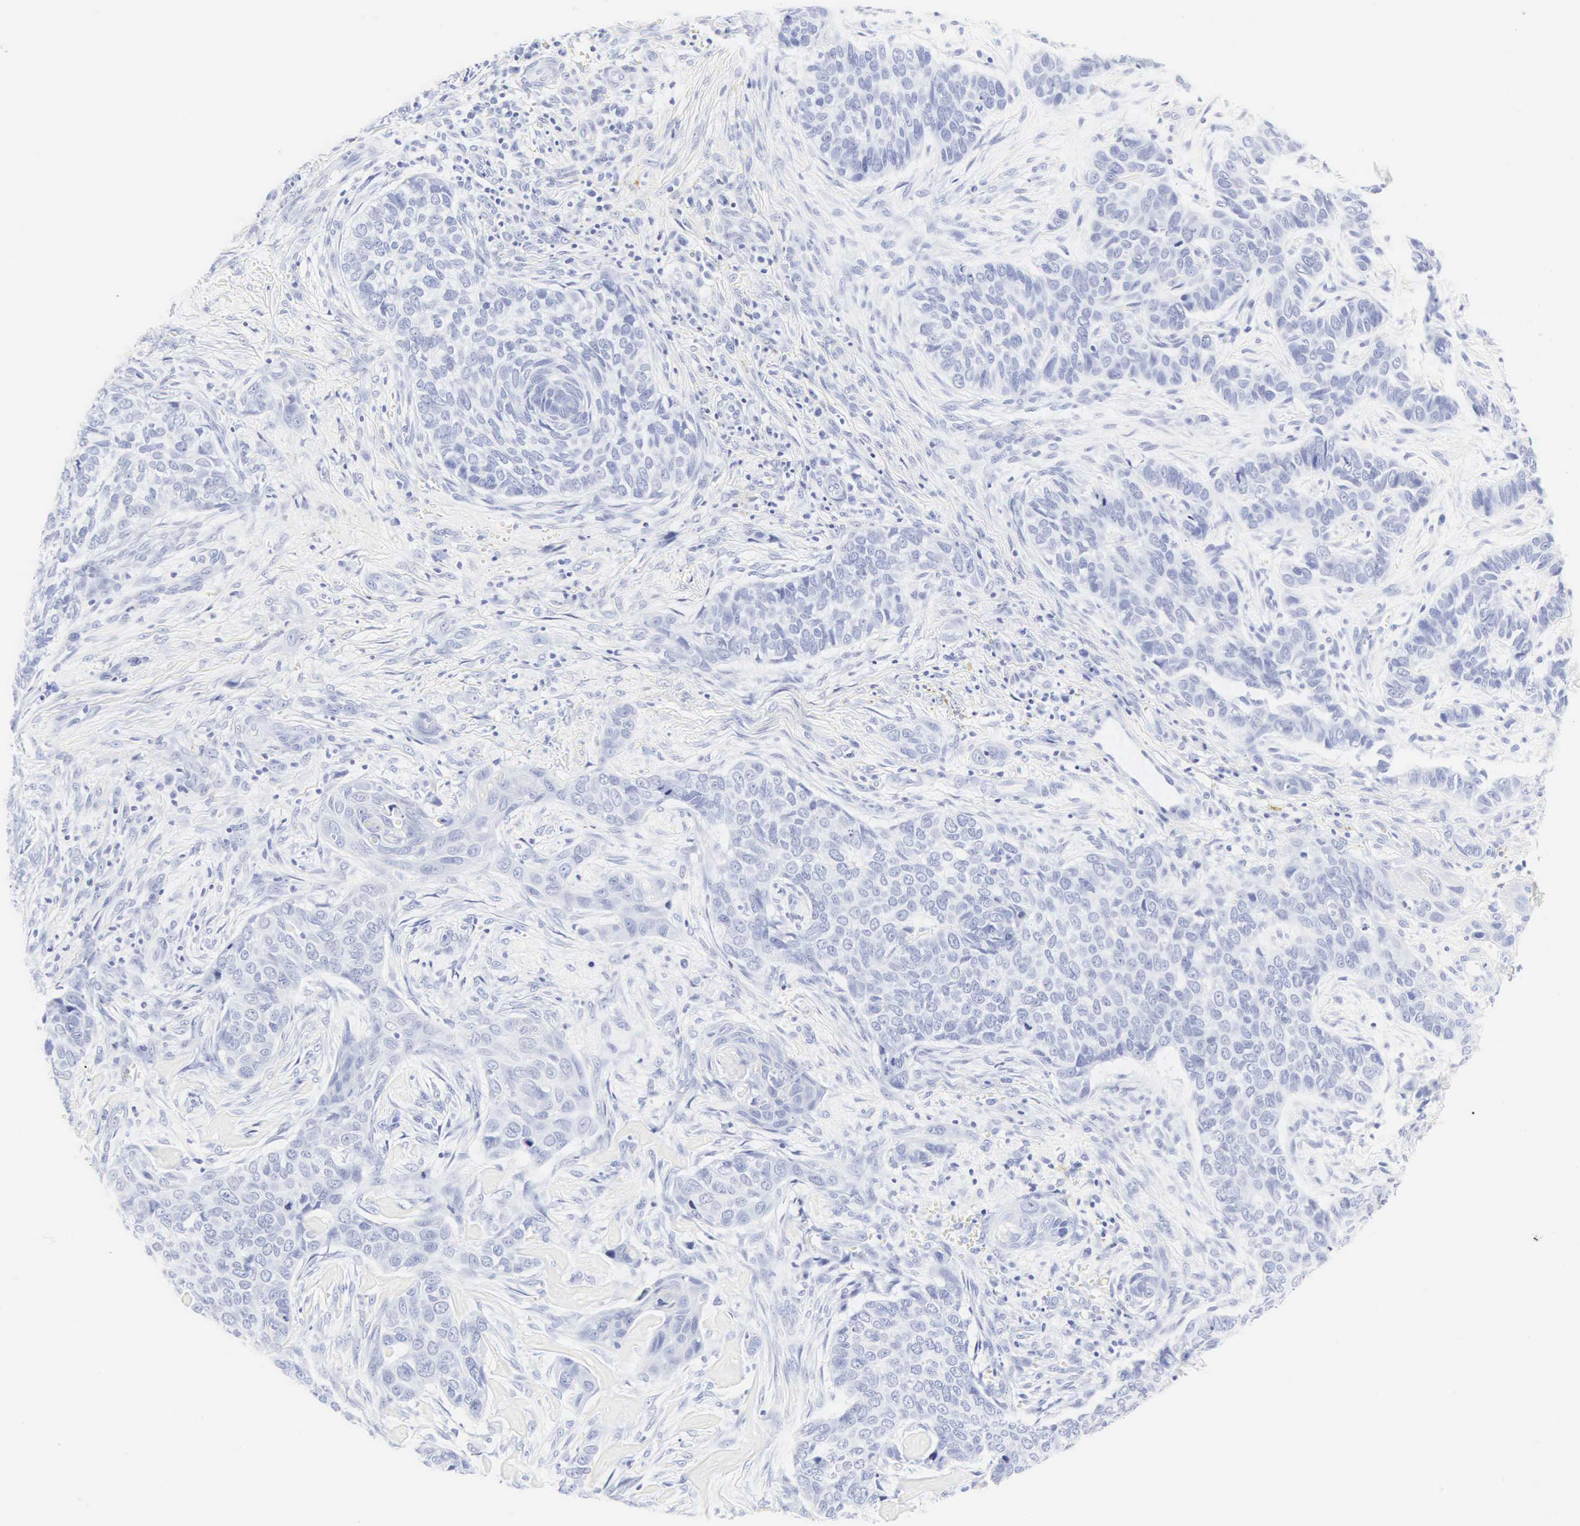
{"staining": {"intensity": "negative", "quantity": "none", "location": "none"}, "tissue": "skin cancer", "cell_type": "Tumor cells", "image_type": "cancer", "snomed": [{"axis": "morphology", "description": "Normal tissue, NOS"}, {"axis": "morphology", "description": "Basal cell carcinoma"}, {"axis": "topography", "description": "Skin"}], "caption": "High power microscopy micrograph of an immunohistochemistry (IHC) image of skin cancer, revealing no significant positivity in tumor cells. (DAB (3,3'-diaminobenzidine) immunohistochemistry, high magnification).", "gene": "CGB3", "patient": {"sex": "male", "age": 81}}